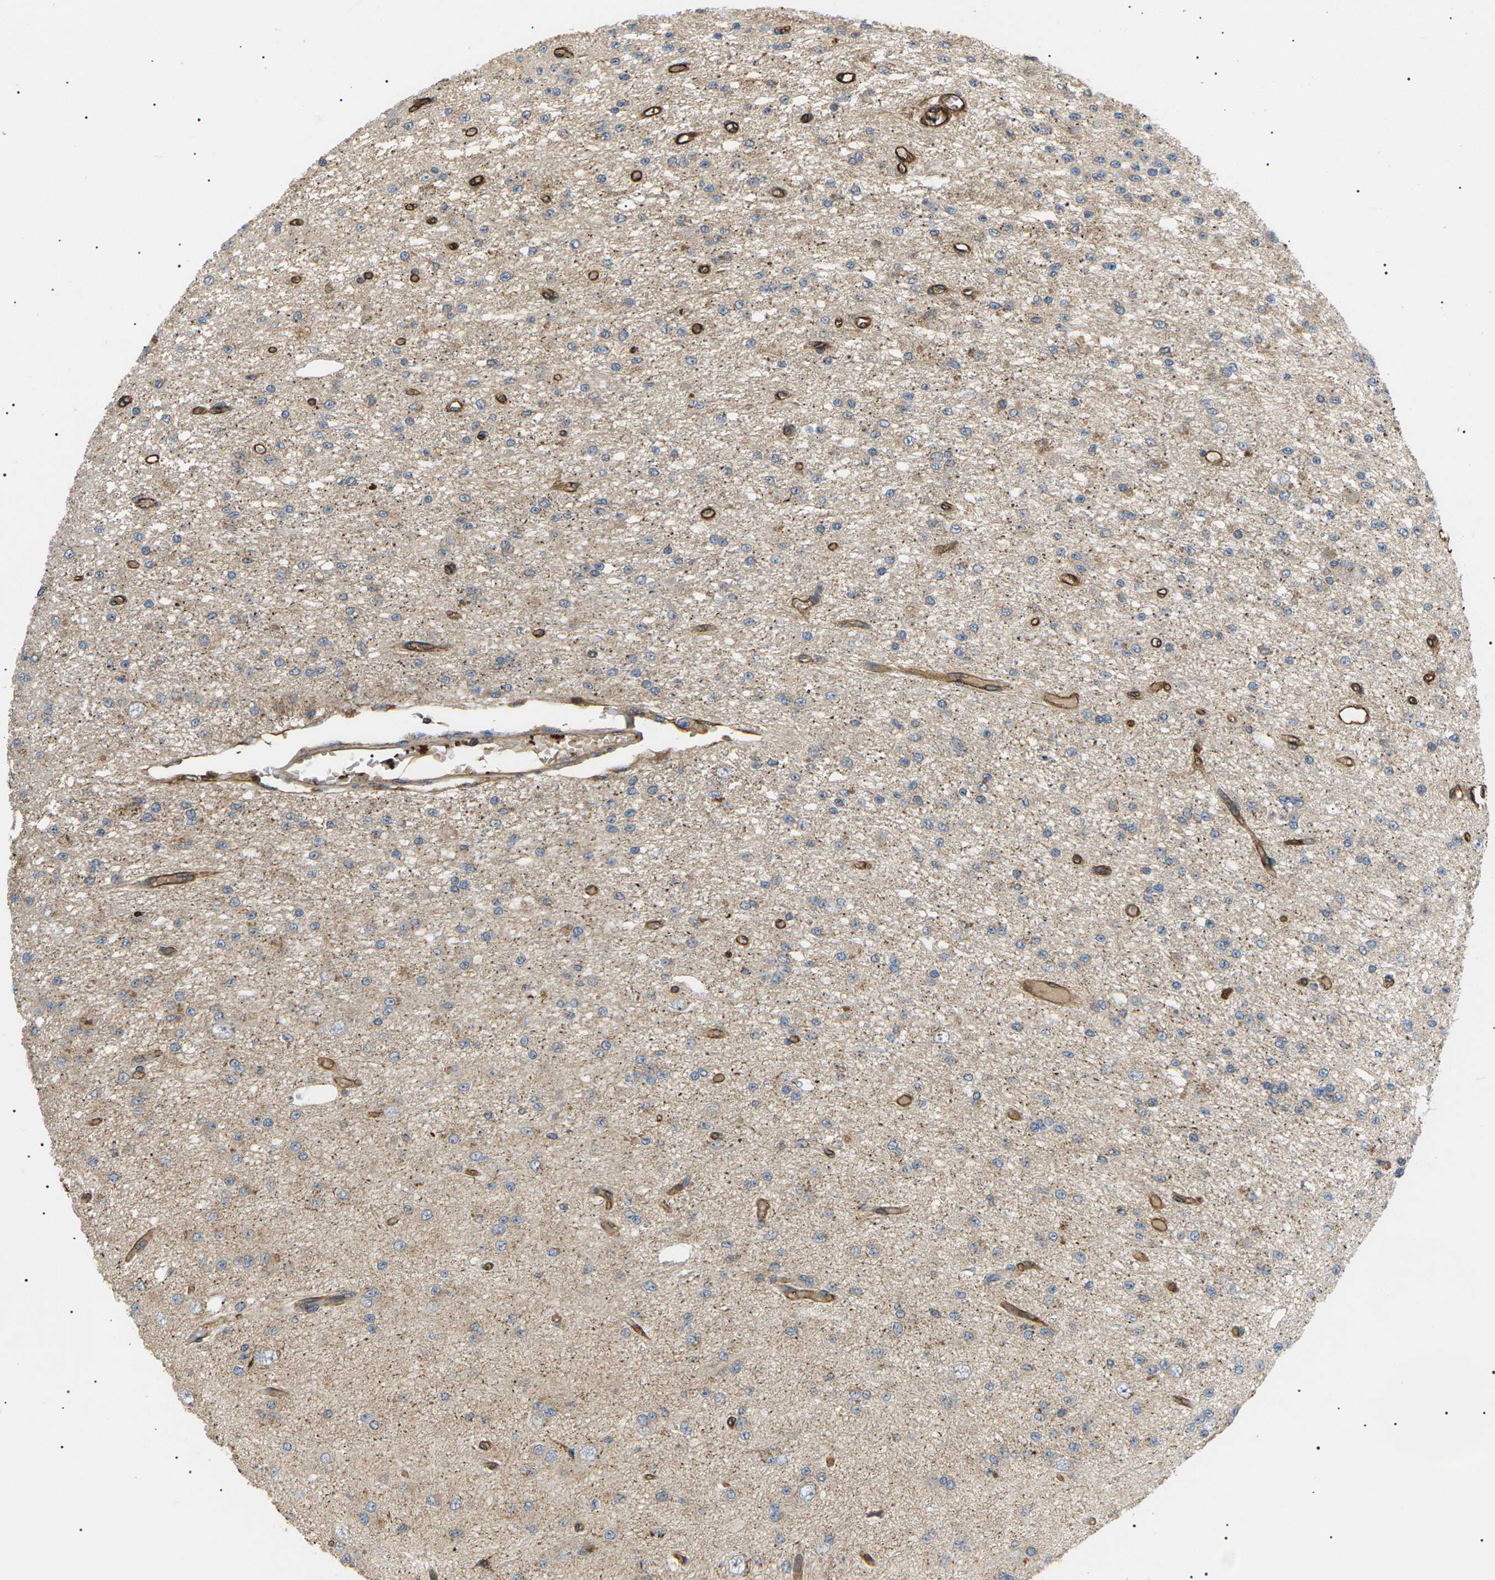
{"staining": {"intensity": "weak", "quantity": "<25%", "location": "cytoplasmic/membranous"}, "tissue": "glioma", "cell_type": "Tumor cells", "image_type": "cancer", "snomed": [{"axis": "morphology", "description": "Glioma, malignant, Low grade"}, {"axis": "topography", "description": "Brain"}], "caption": "High power microscopy image of an immunohistochemistry photomicrograph of glioma, revealing no significant expression in tumor cells.", "gene": "TMTC4", "patient": {"sex": "male", "age": 38}}